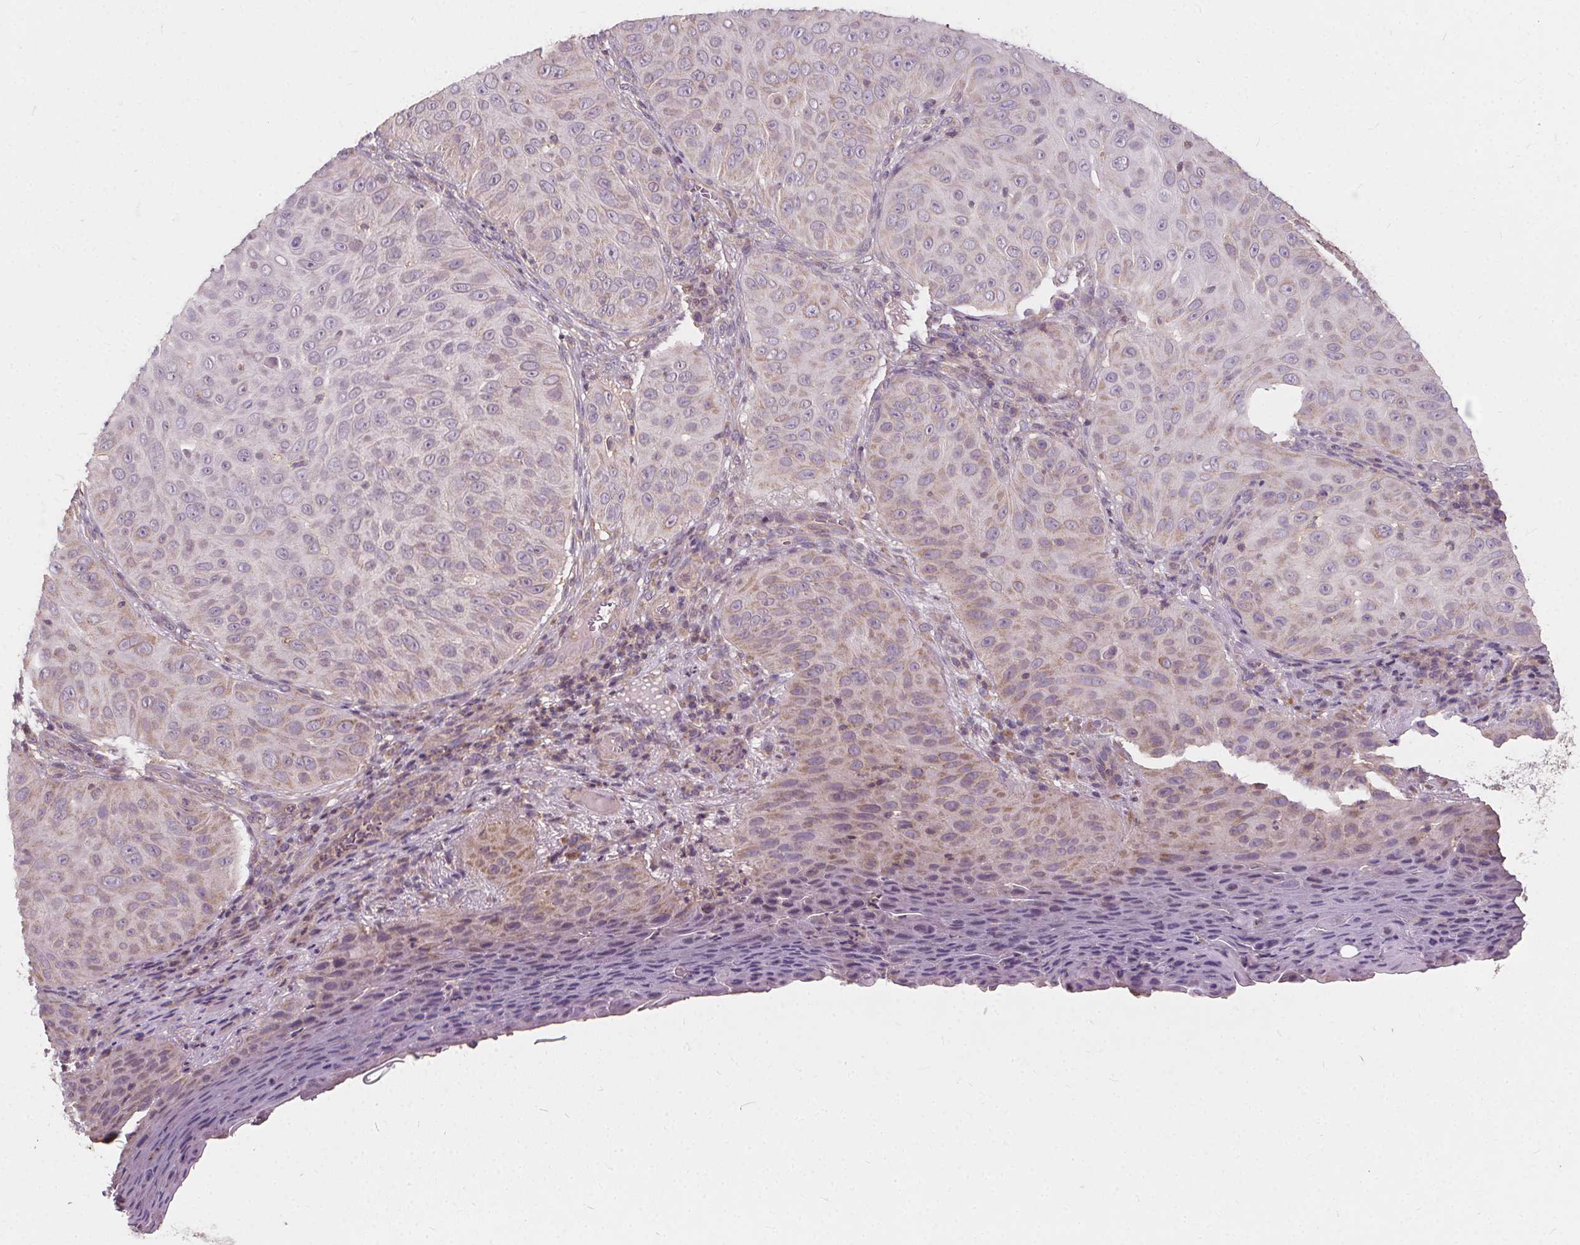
{"staining": {"intensity": "weak", "quantity": "<25%", "location": "cytoplasmic/membranous"}, "tissue": "skin cancer", "cell_type": "Tumor cells", "image_type": "cancer", "snomed": [{"axis": "morphology", "description": "Squamous cell carcinoma, NOS"}, {"axis": "topography", "description": "Skin"}], "caption": "Tumor cells show no significant positivity in squamous cell carcinoma (skin).", "gene": "ORAI2", "patient": {"sex": "male", "age": 82}}